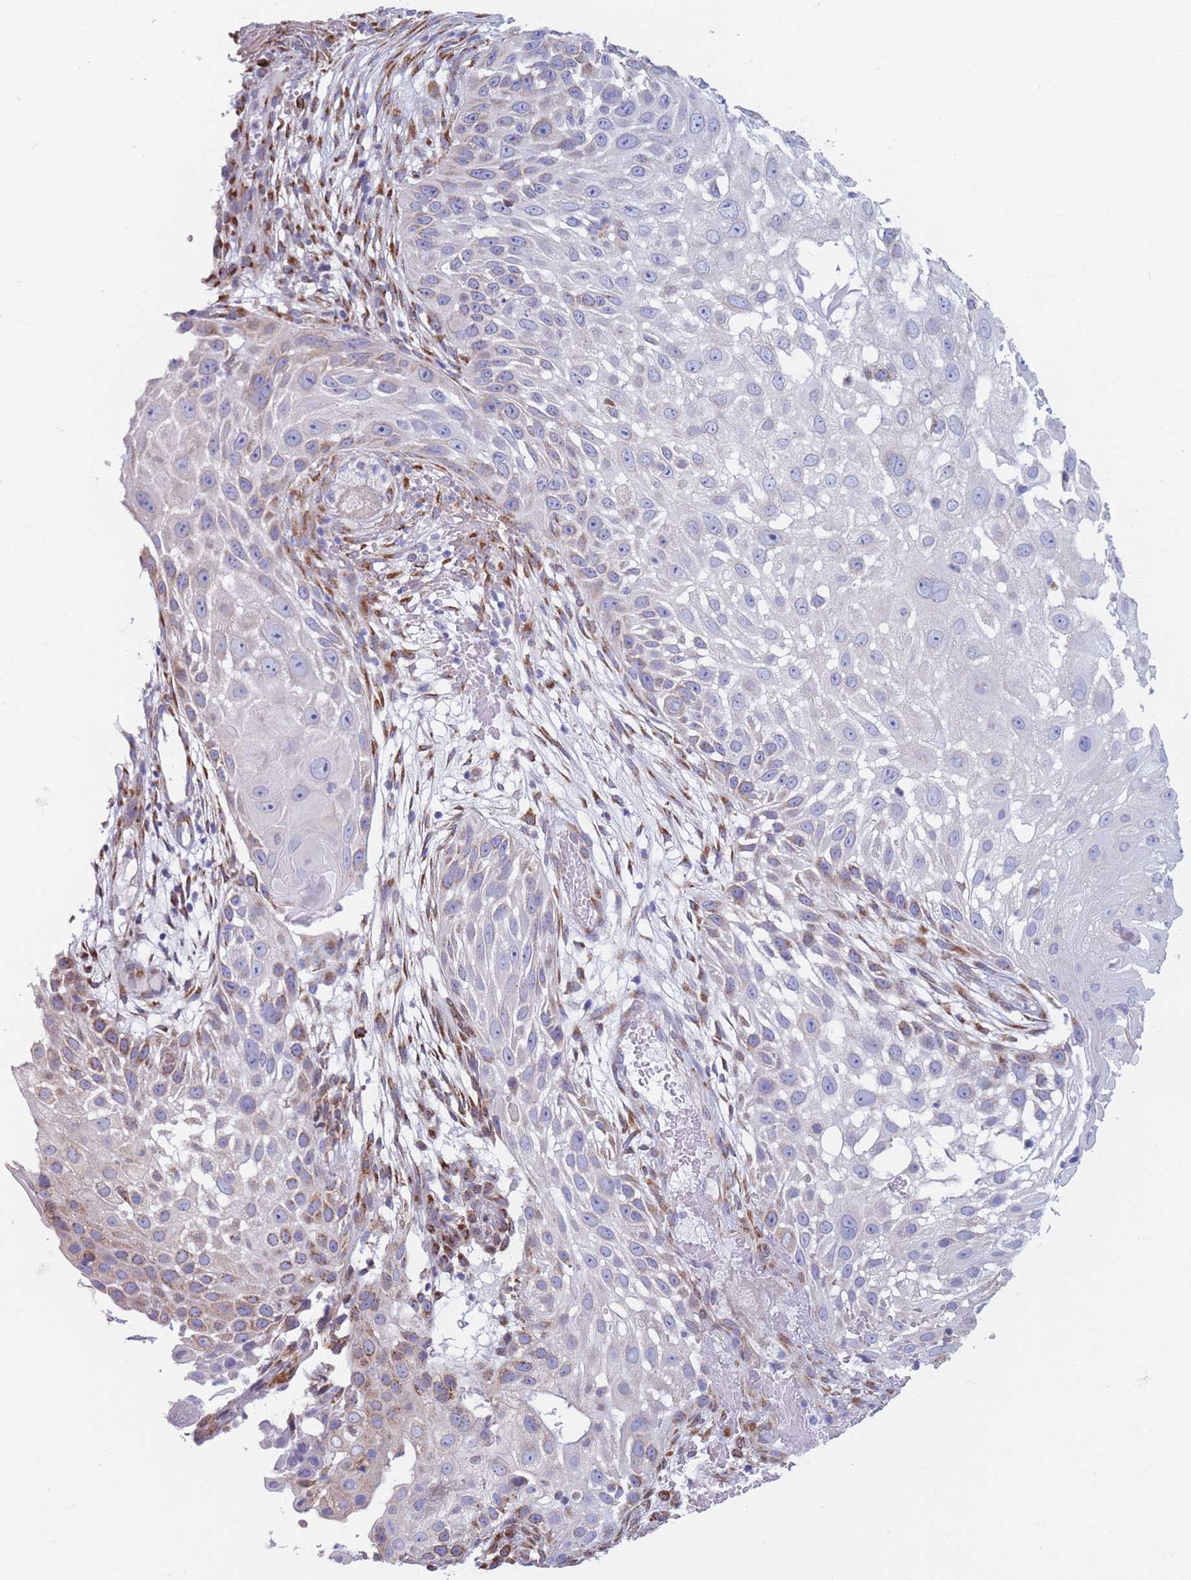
{"staining": {"intensity": "moderate", "quantity": "<25%", "location": "cytoplasmic/membranous"}, "tissue": "skin cancer", "cell_type": "Tumor cells", "image_type": "cancer", "snomed": [{"axis": "morphology", "description": "Squamous cell carcinoma, NOS"}, {"axis": "topography", "description": "Skin"}], "caption": "Protein staining displays moderate cytoplasmic/membranous expression in approximately <25% of tumor cells in squamous cell carcinoma (skin). (DAB (3,3'-diaminobenzidine) IHC with brightfield microscopy, high magnification).", "gene": "MRPL30", "patient": {"sex": "female", "age": 44}}